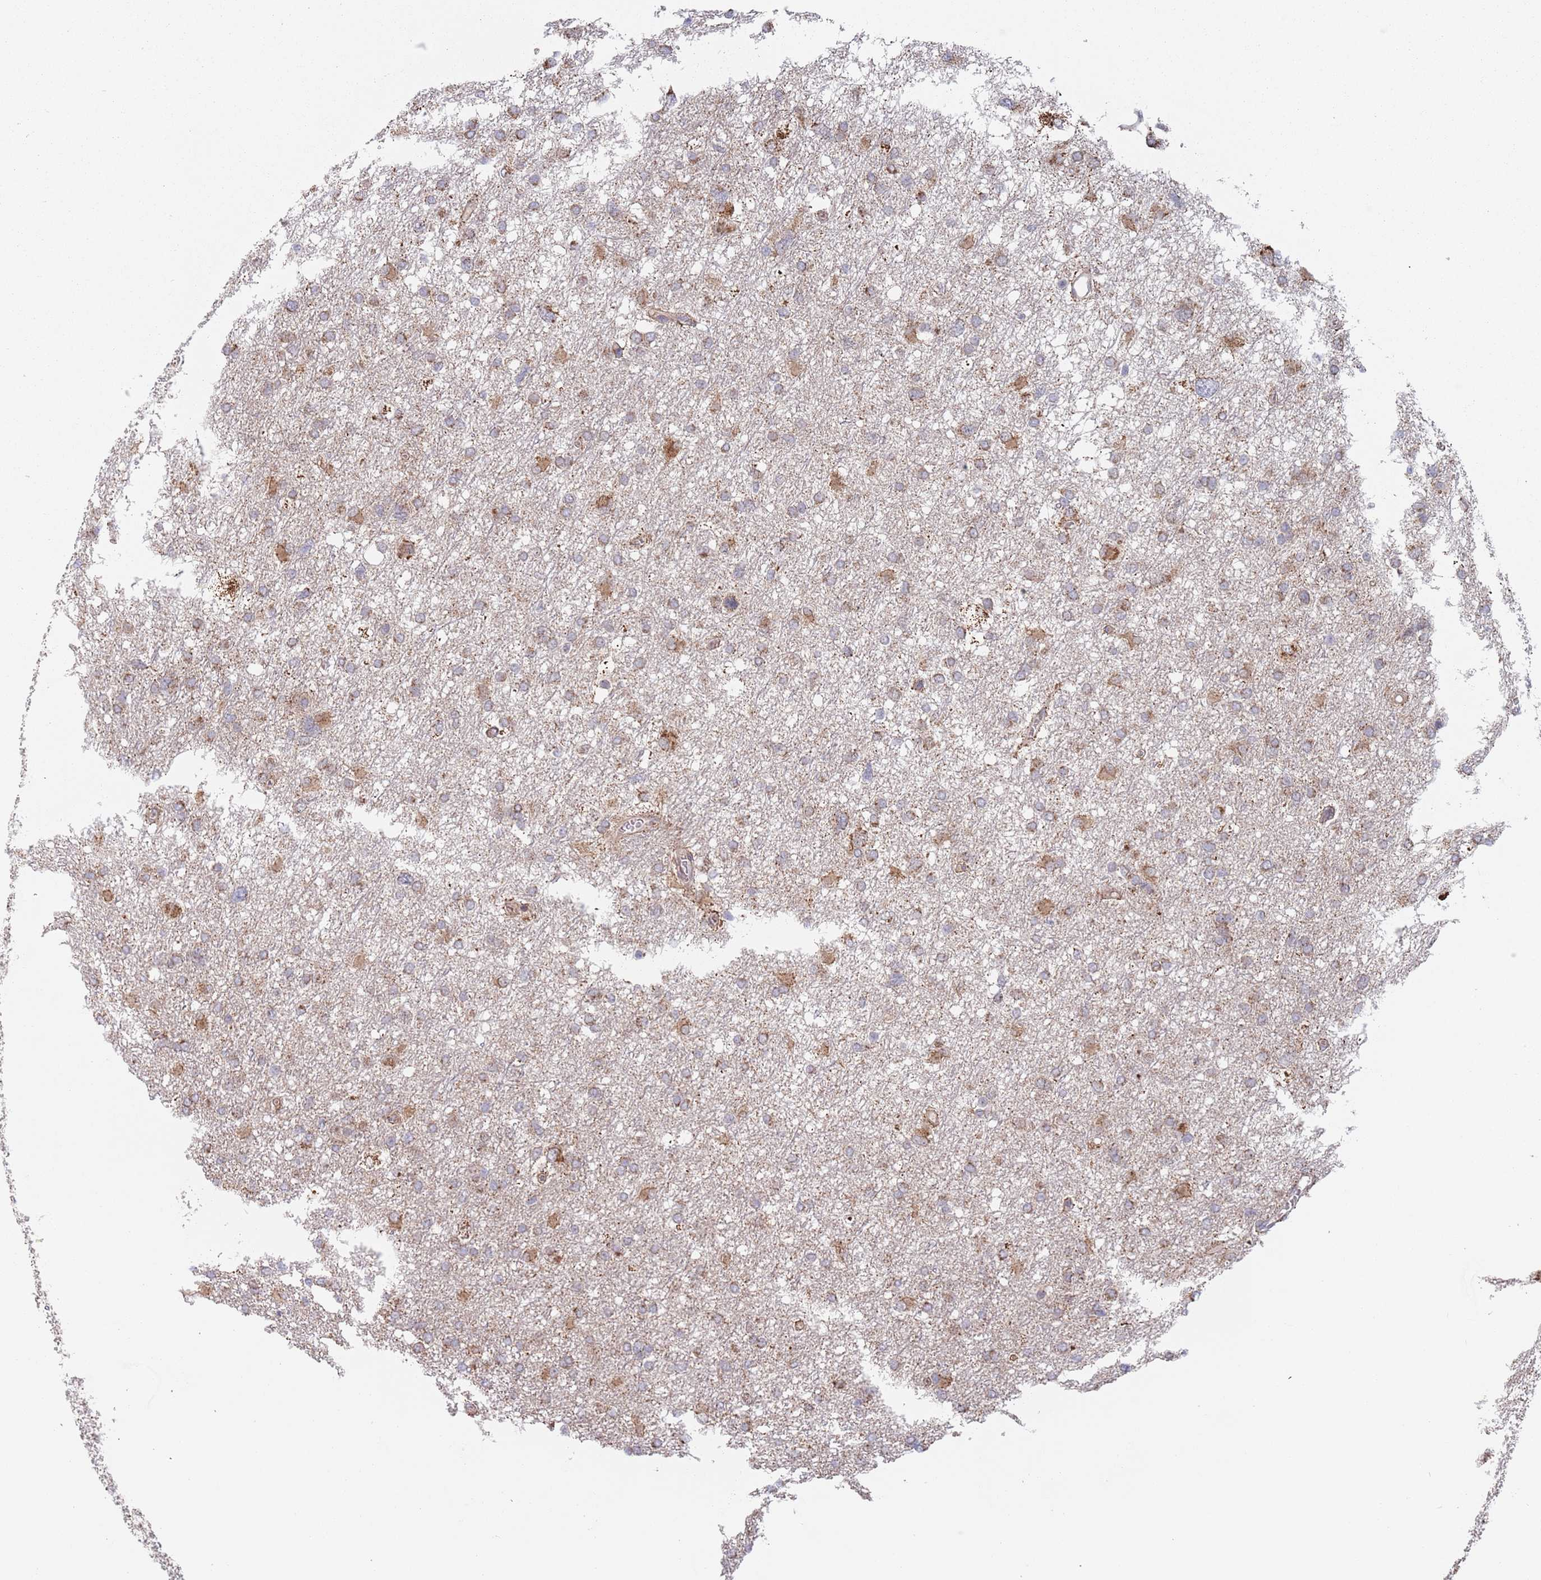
{"staining": {"intensity": "moderate", "quantity": "25%-75%", "location": "cytoplasmic/membranous"}, "tissue": "glioma", "cell_type": "Tumor cells", "image_type": "cancer", "snomed": [{"axis": "morphology", "description": "Glioma, malignant, High grade"}, {"axis": "topography", "description": "Brain"}], "caption": "DAB immunohistochemical staining of glioma shows moderate cytoplasmic/membranous protein positivity in about 25%-75% of tumor cells.", "gene": "ZNF140", "patient": {"sex": "male", "age": 61}}